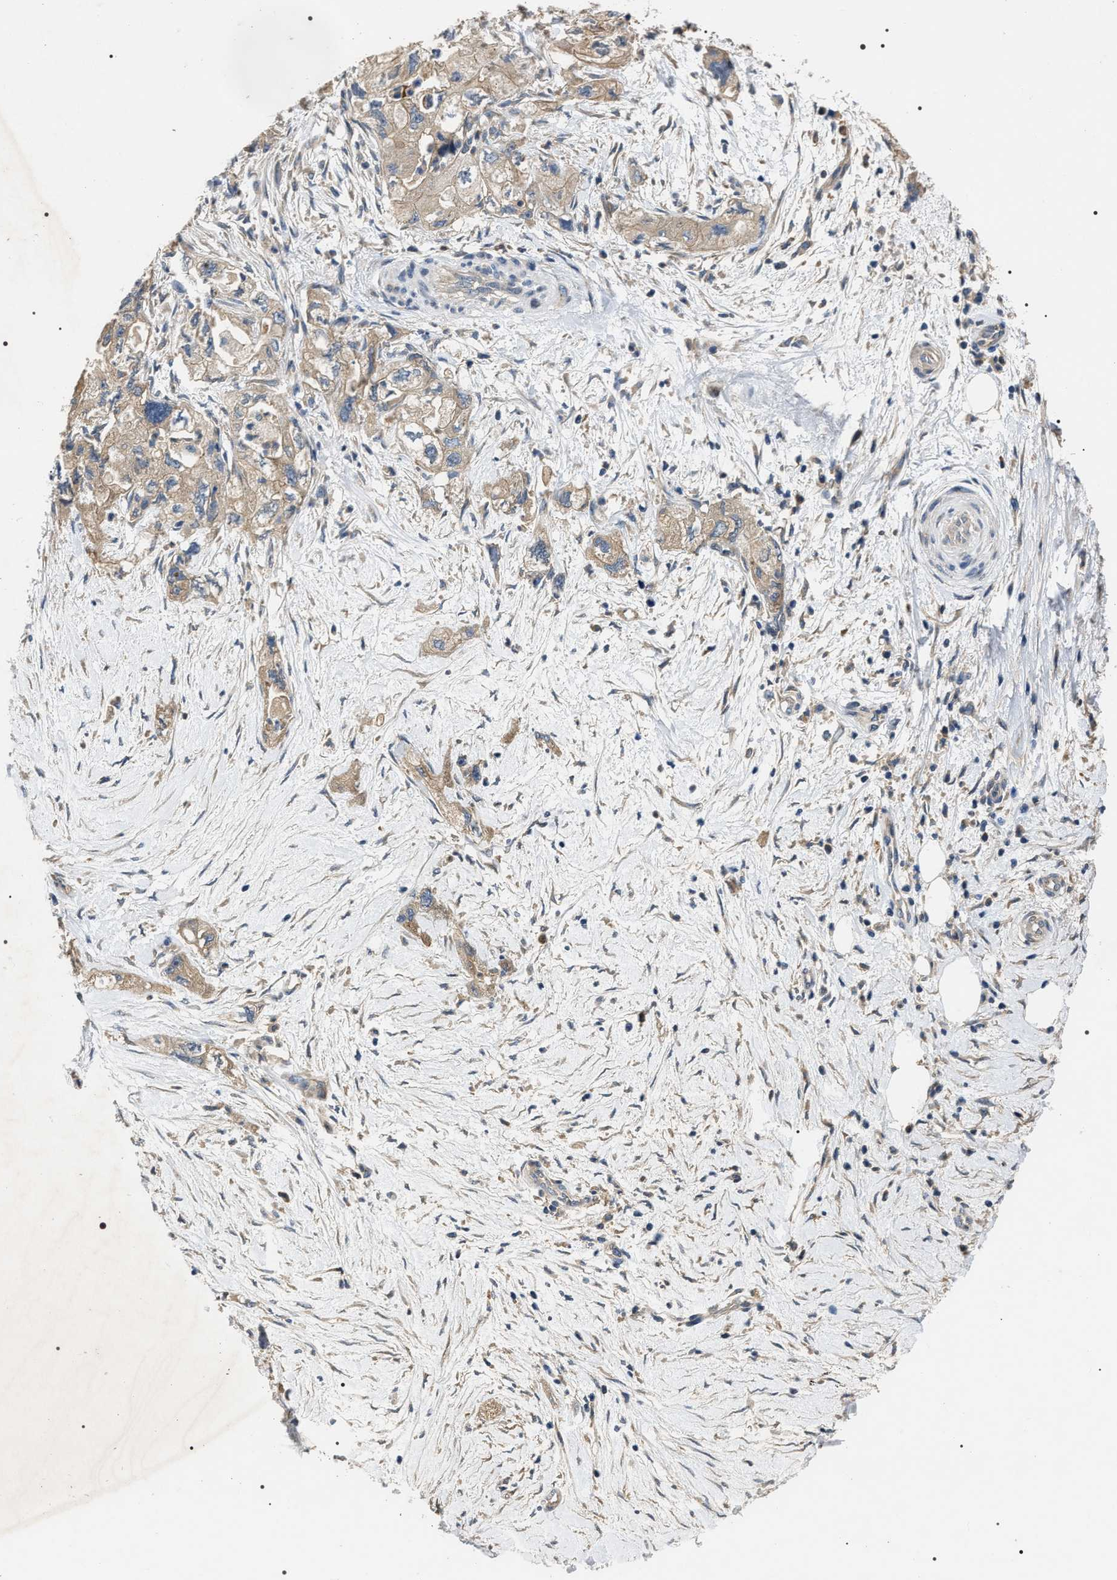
{"staining": {"intensity": "weak", "quantity": ">75%", "location": "cytoplasmic/membranous"}, "tissue": "pancreatic cancer", "cell_type": "Tumor cells", "image_type": "cancer", "snomed": [{"axis": "morphology", "description": "Adenocarcinoma, NOS"}, {"axis": "topography", "description": "Pancreas"}], "caption": "Adenocarcinoma (pancreatic) stained with a brown dye demonstrates weak cytoplasmic/membranous positive positivity in about >75% of tumor cells.", "gene": "IFT81", "patient": {"sex": "female", "age": 73}}